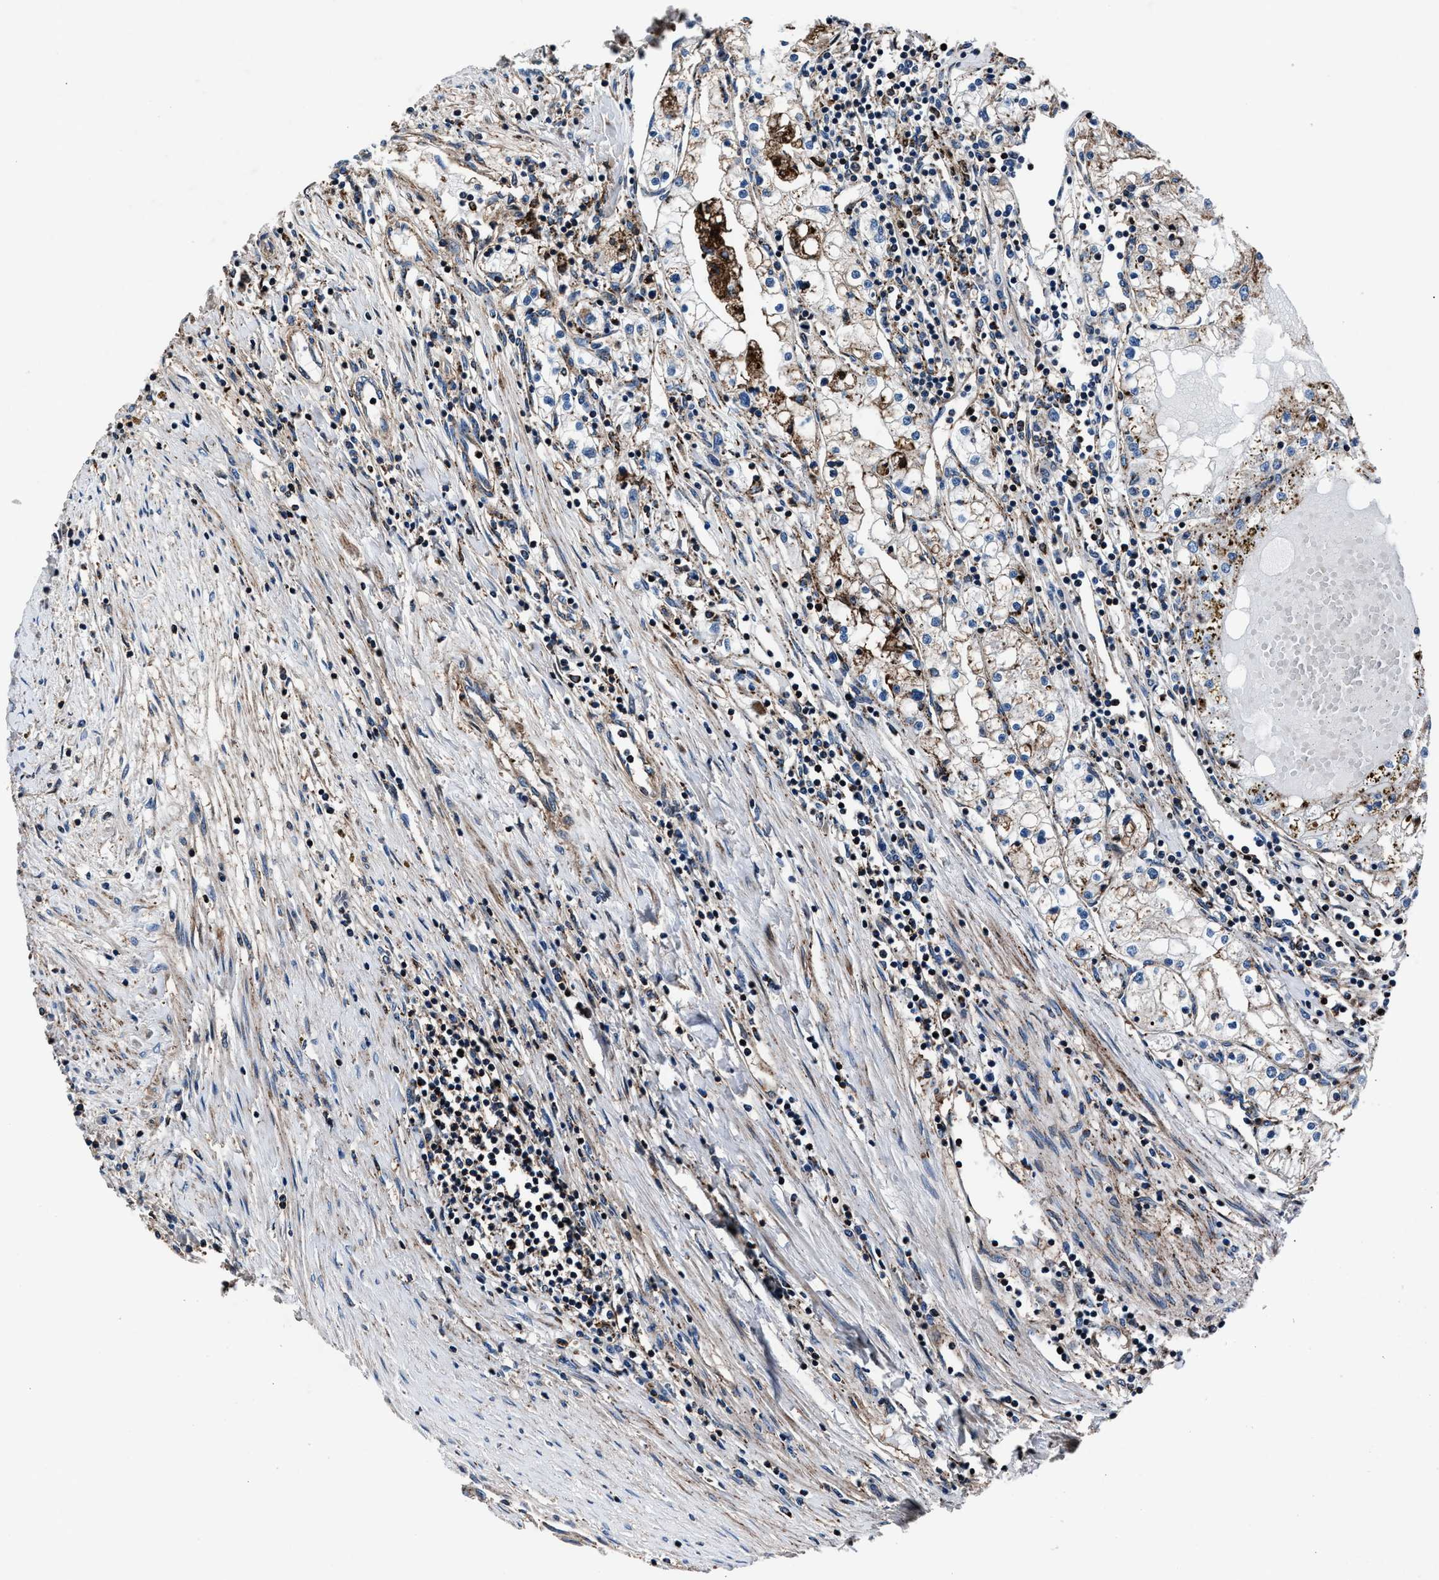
{"staining": {"intensity": "weak", "quantity": "<25%", "location": "cytoplasmic/membranous"}, "tissue": "renal cancer", "cell_type": "Tumor cells", "image_type": "cancer", "snomed": [{"axis": "morphology", "description": "Adenocarcinoma, NOS"}, {"axis": "topography", "description": "Kidney"}], "caption": "This is a micrograph of IHC staining of renal adenocarcinoma, which shows no staining in tumor cells. (DAB immunohistochemistry (IHC), high magnification).", "gene": "MFSD11", "patient": {"sex": "male", "age": 68}}